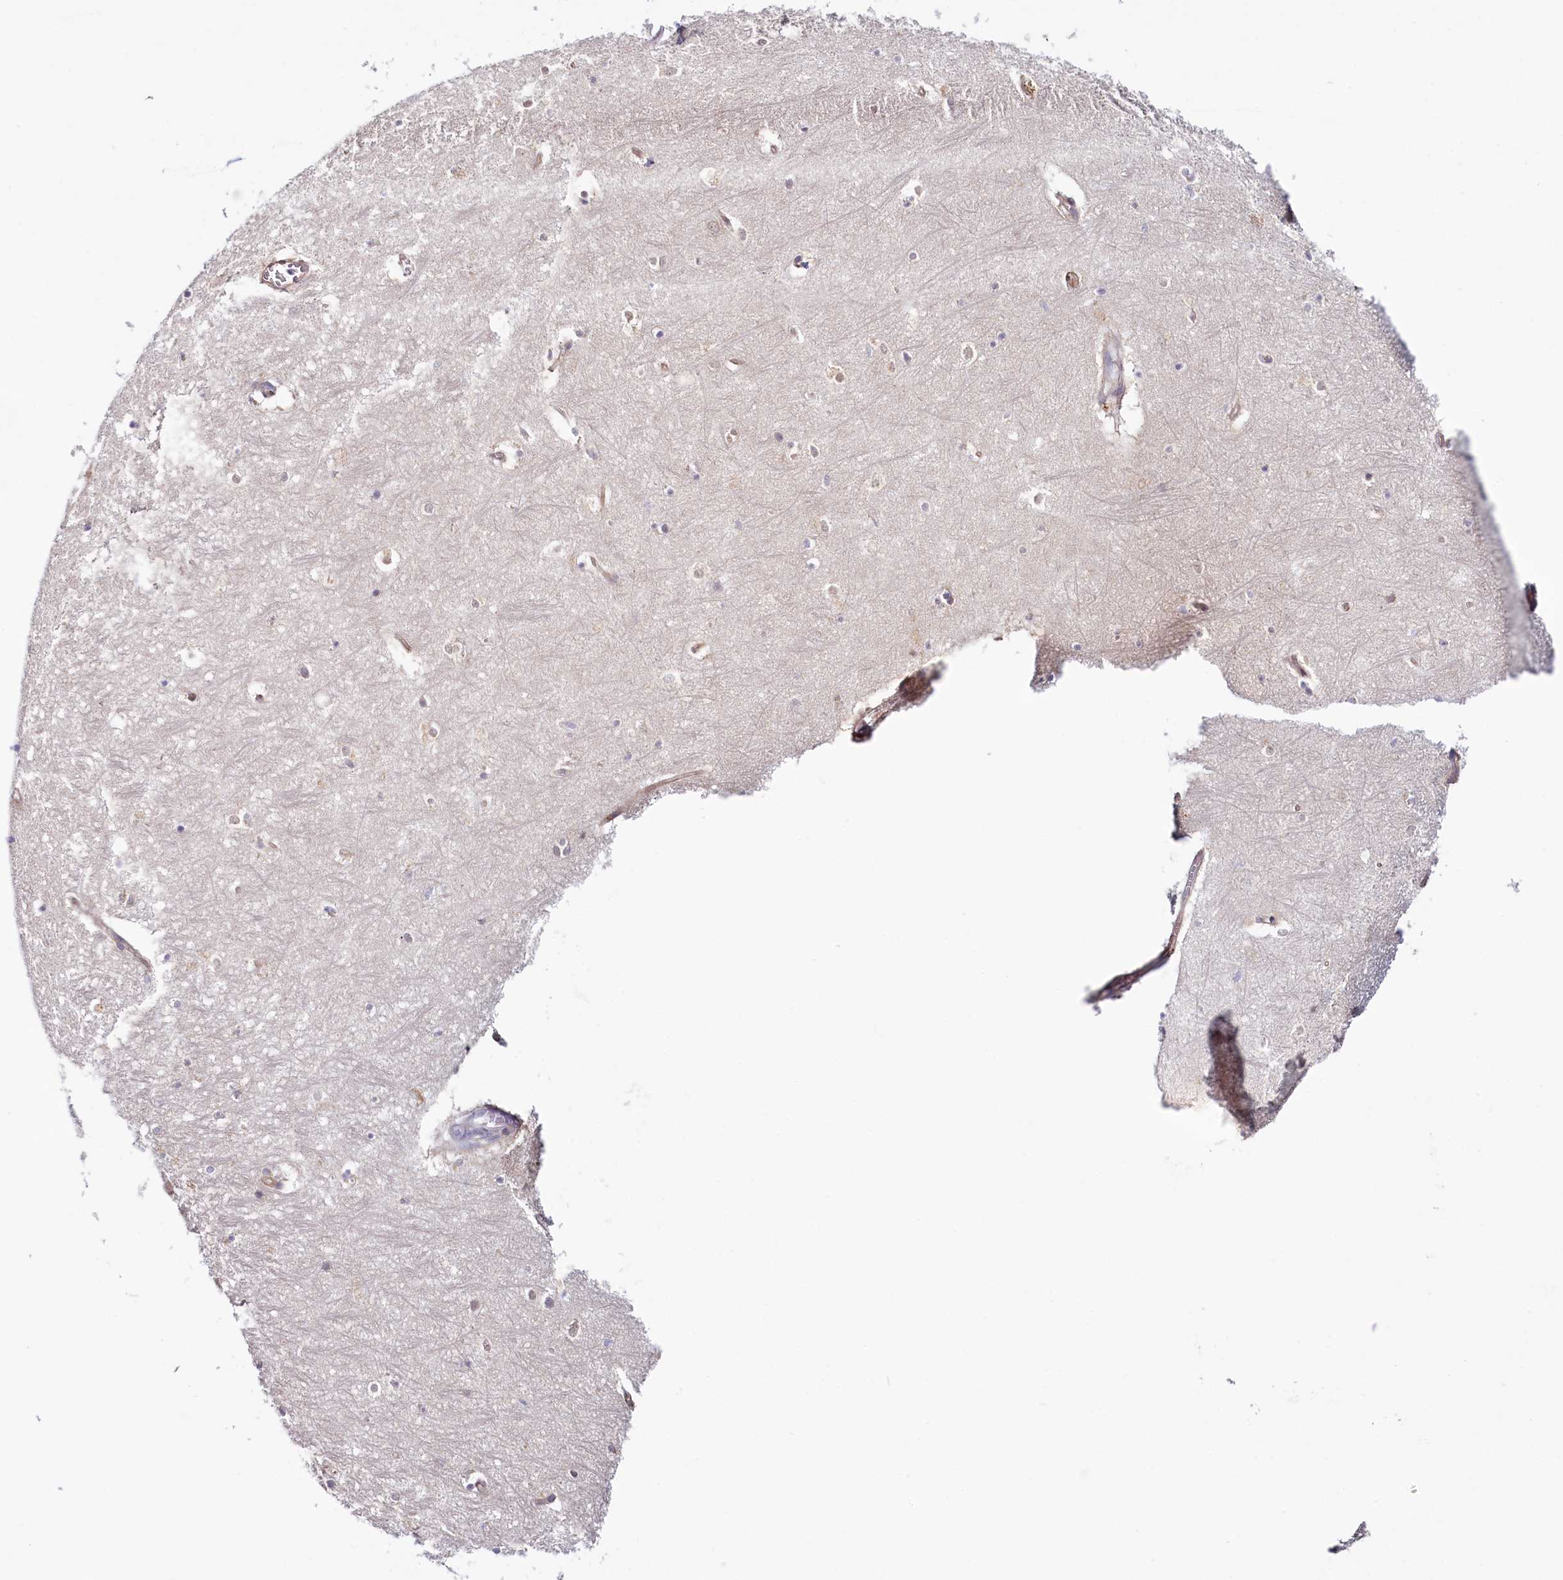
{"staining": {"intensity": "negative", "quantity": "none", "location": "none"}, "tissue": "hippocampus", "cell_type": "Glial cells", "image_type": "normal", "snomed": [{"axis": "morphology", "description": "Normal tissue, NOS"}, {"axis": "topography", "description": "Hippocampus"}], "caption": "A high-resolution image shows immunohistochemistry (IHC) staining of benign hippocampus, which reveals no significant staining in glial cells.", "gene": "PDE6D", "patient": {"sex": "female", "age": 64}}